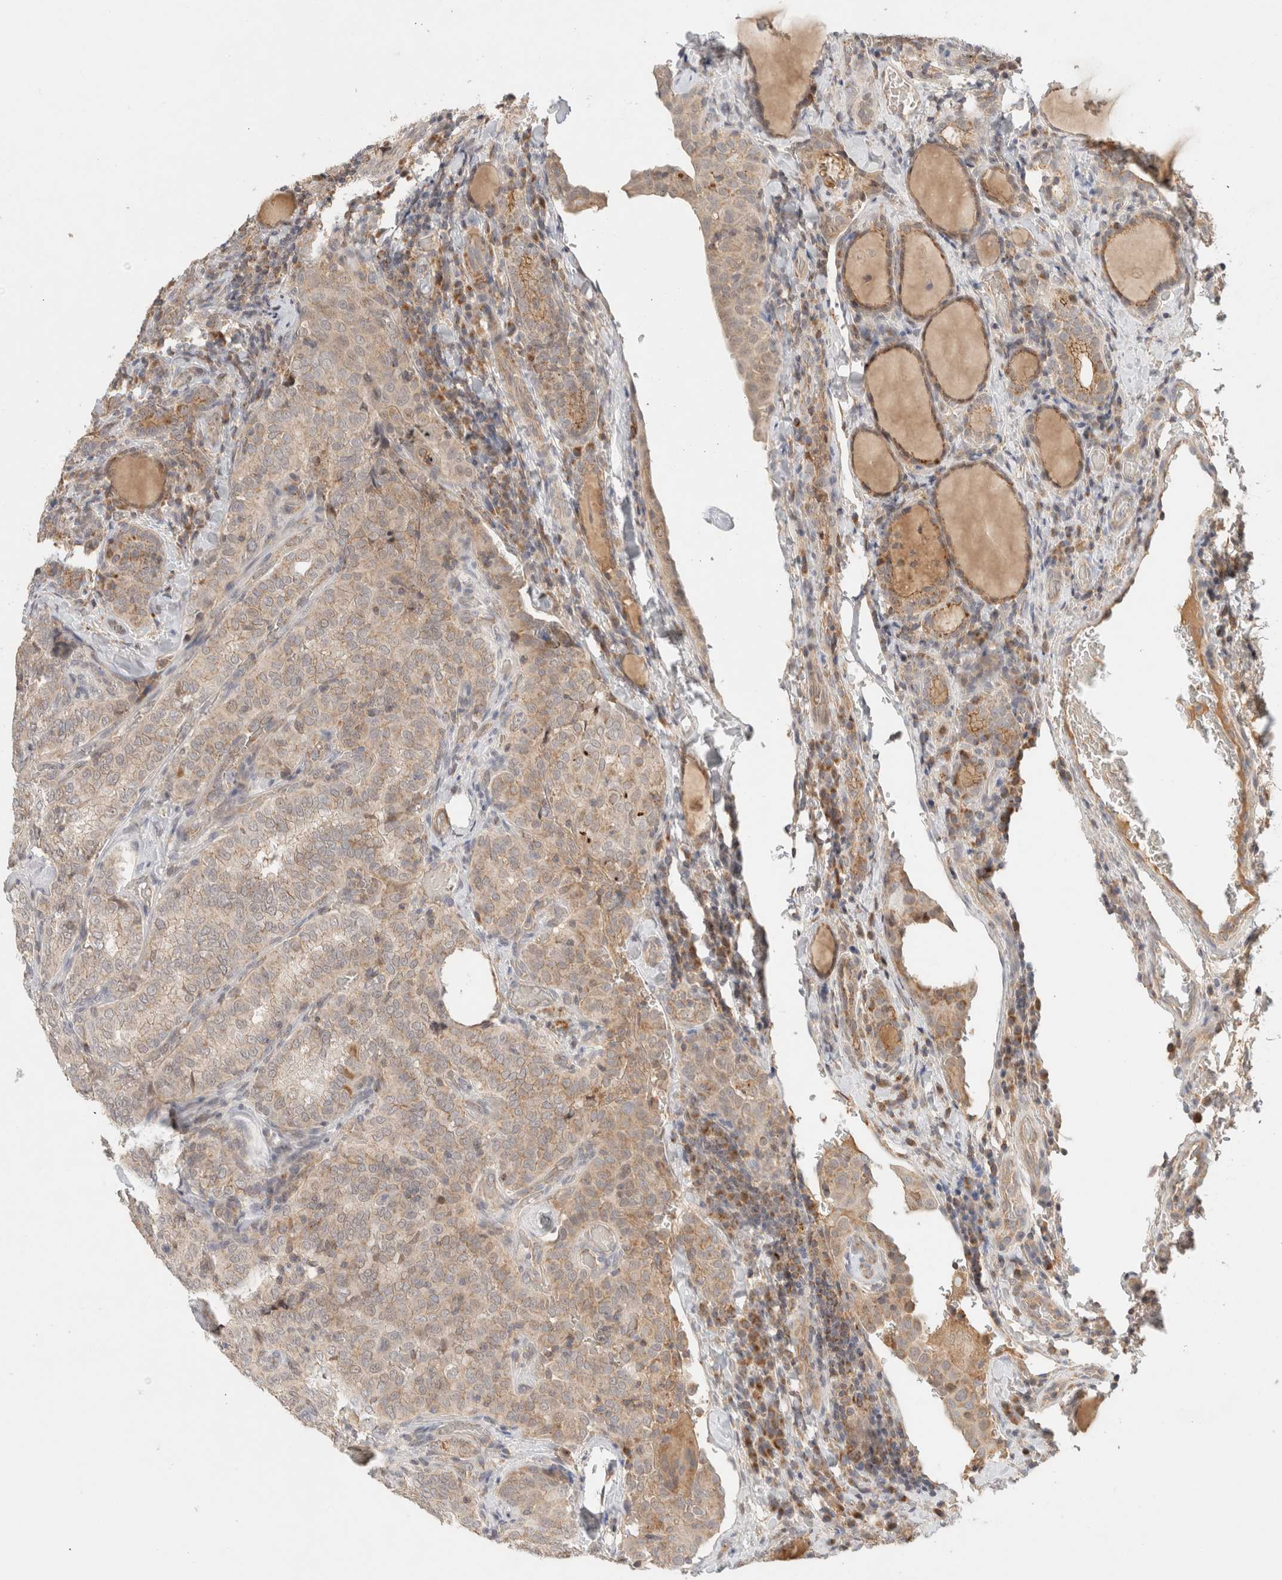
{"staining": {"intensity": "weak", "quantity": "25%-75%", "location": "cytoplasmic/membranous"}, "tissue": "thyroid cancer", "cell_type": "Tumor cells", "image_type": "cancer", "snomed": [{"axis": "morphology", "description": "Normal tissue, NOS"}, {"axis": "morphology", "description": "Papillary adenocarcinoma, NOS"}, {"axis": "topography", "description": "Thyroid gland"}], "caption": "A histopathology image showing weak cytoplasmic/membranous positivity in about 25%-75% of tumor cells in thyroid cancer (papillary adenocarcinoma), as visualized by brown immunohistochemical staining.", "gene": "MRM3", "patient": {"sex": "female", "age": 30}}